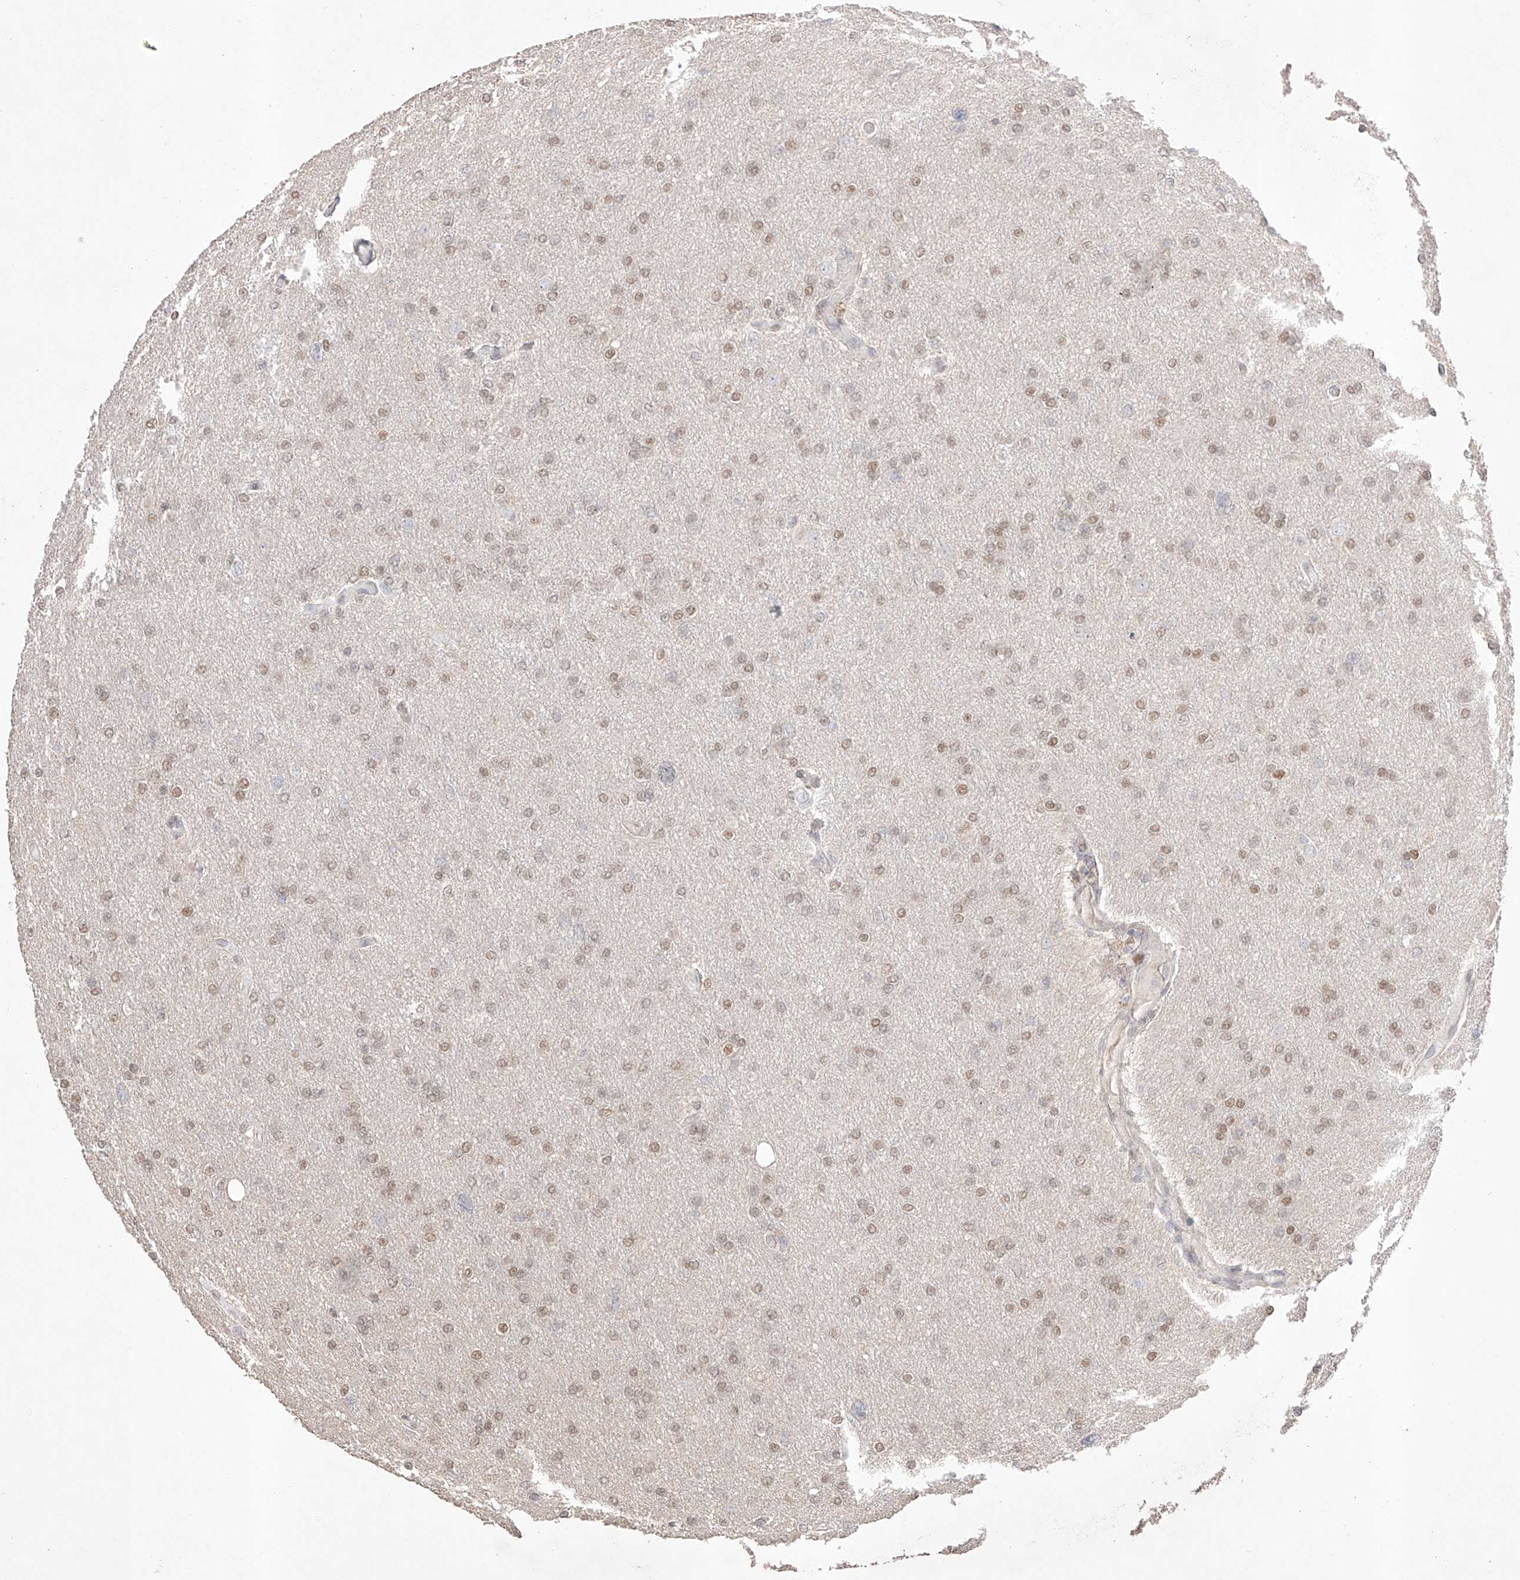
{"staining": {"intensity": "weak", "quantity": "25%-75%", "location": "nuclear"}, "tissue": "glioma", "cell_type": "Tumor cells", "image_type": "cancer", "snomed": [{"axis": "morphology", "description": "Glioma, malignant, High grade"}, {"axis": "topography", "description": "Cerebral cortex"}], "caption": "This histopathology image reveals malignant high-grade glioma stained with immunohistochemistry (IHC) to label a protein in brown. The nuclear of tumor cells show weak positivity for the protein. Nuclei are counter-stained blue.", "gene": "APIP", "patient": {"sex": "female", "age": 36}}